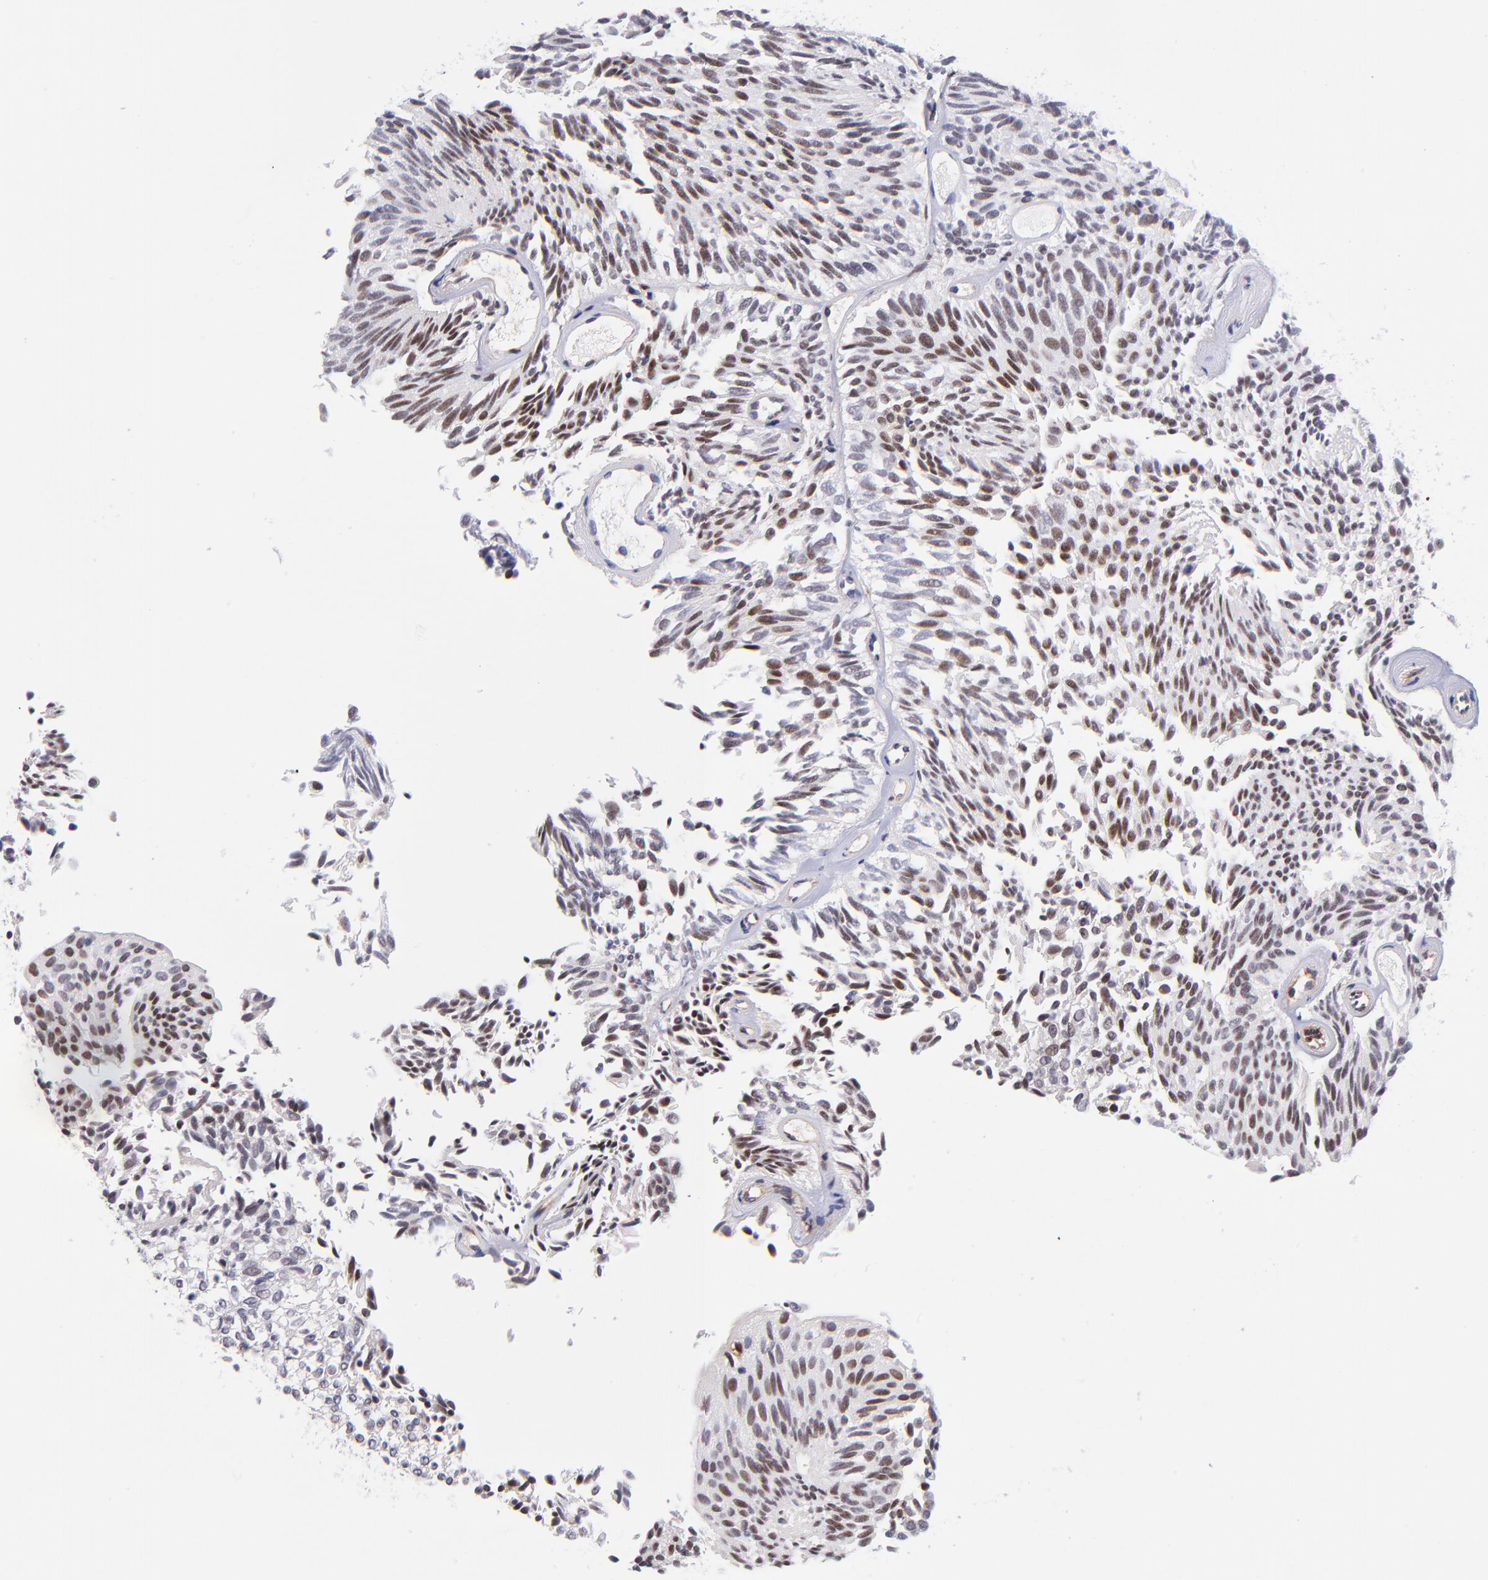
{"staining": {"intensity": "weak", "quantity": "25%-75%", "location": "nuclear"}, "tissue": "urothelial cancer", "cell_type": "Tumor cells", "image_type": "cancer", "snomed": [{"axis": "morphology", "description": "Urothelial carcinoma, Low grade"}, {"axis": "topography", "description": "Urinary bladder"}], "caption": "Urothelial cancer tissue displays weak nuclear staining in approximately 25%-75% of tumor cells (Brightfield microscopy of DAB IHC at high magnification).", "gene": "SOX6", "patient": {"sex": "male", "age": 76}}